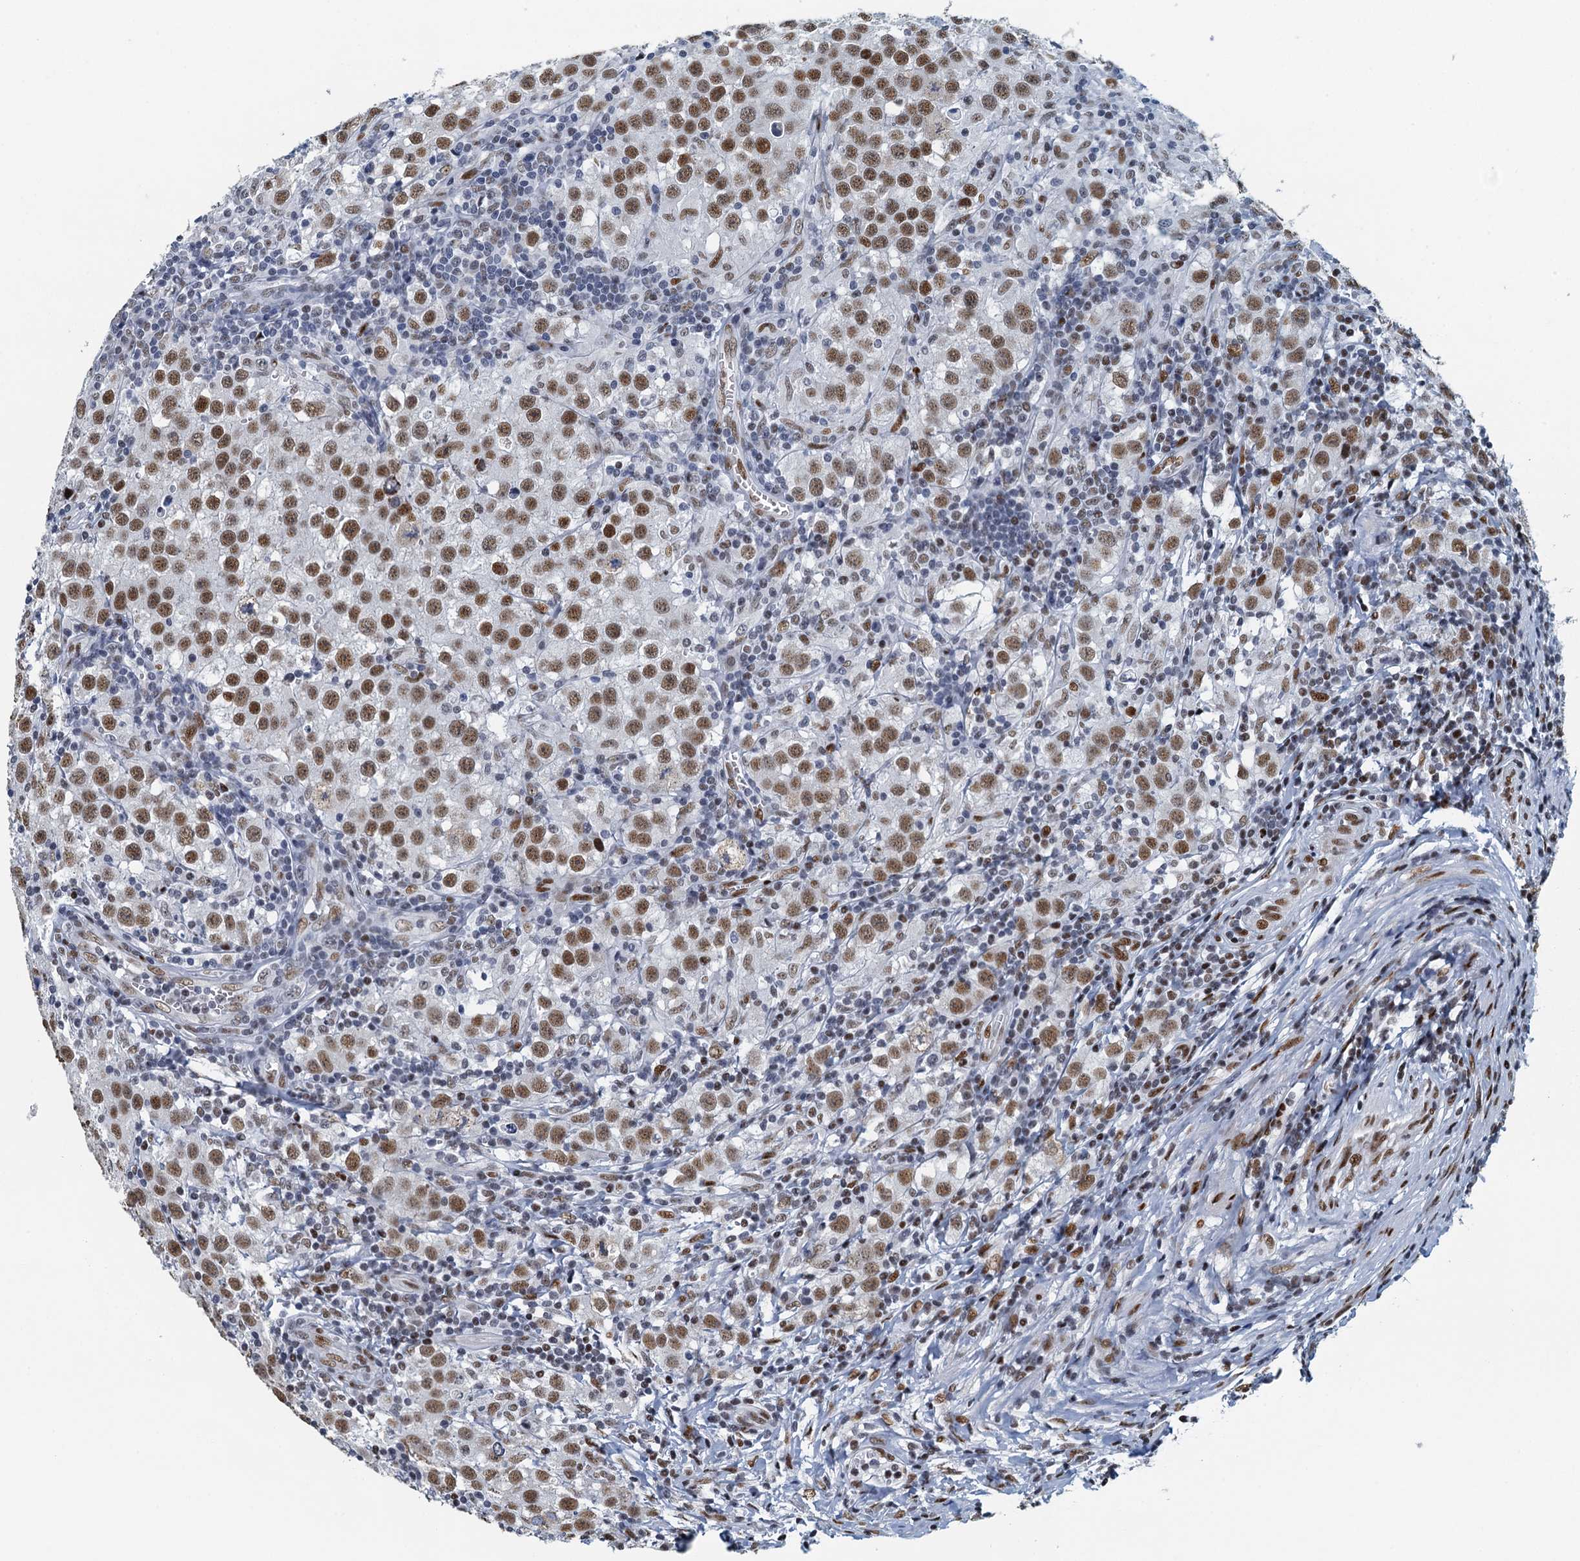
{"staining": {"intensity": "strong", "quantity": ">75%", "location": "nuclear"}, "tissue": "testis cancer", "cell_type": "Tumor cells", "image_type": "cancer", "snomed": [{"axis": "morphology", "description": "Seminoma, NOS"}, {"axis": "morphology", "description": "Carcinoma, Embryonal, NOS"}, {"axis": "topography", "description": "Testis"}], "caption": "Testis cancer (embryonal carcinoma) stained with a brown dye displays strong nuclear positive staining in about >75% of tumor cells.", "gene": "TTLL9", "patient": {"sex": "male", "age": 43}}